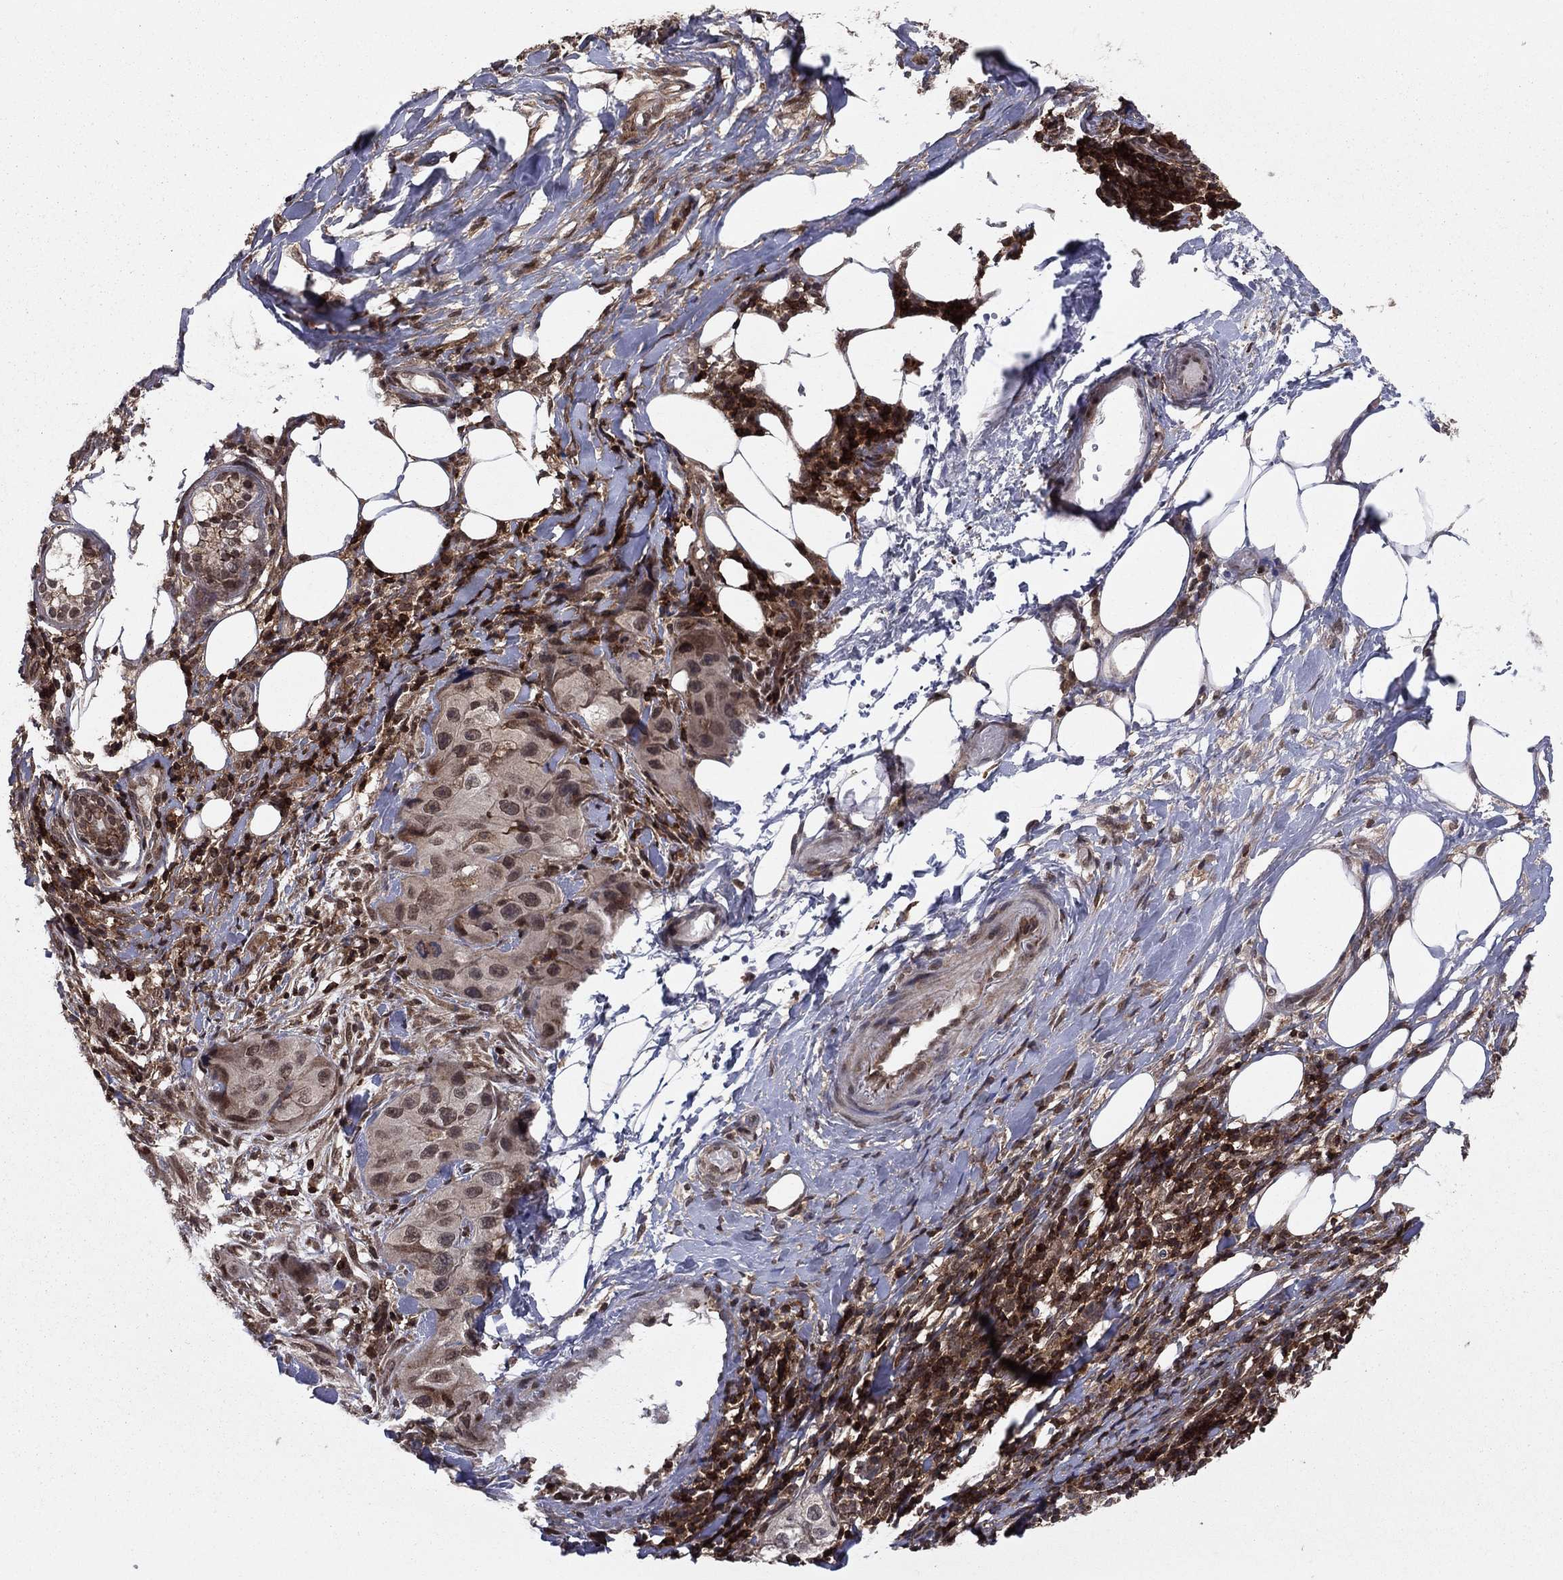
{"staining": {"intensity": "weak", "quantity": "<25%", "location": "nuclear"}, "tissue": "skin cancer", "cell_type": "Tumor cells", "image_type": "cancer", "snomed": [{"axis": "morphology", "description": "Squamous cell carcinoma, NOS"}, {"axis": "topography", "description": "Skin"}, {"axis": "topography", "description": "Subcutis"}], "caption": "IHC histopathology image of neoplastic tissue: human skin cancer stained with DAB demonstrates no significant protein expression in tumor cells.", "gene": "SSX2IP", "patient": {"sex": "male", "age": 73}}